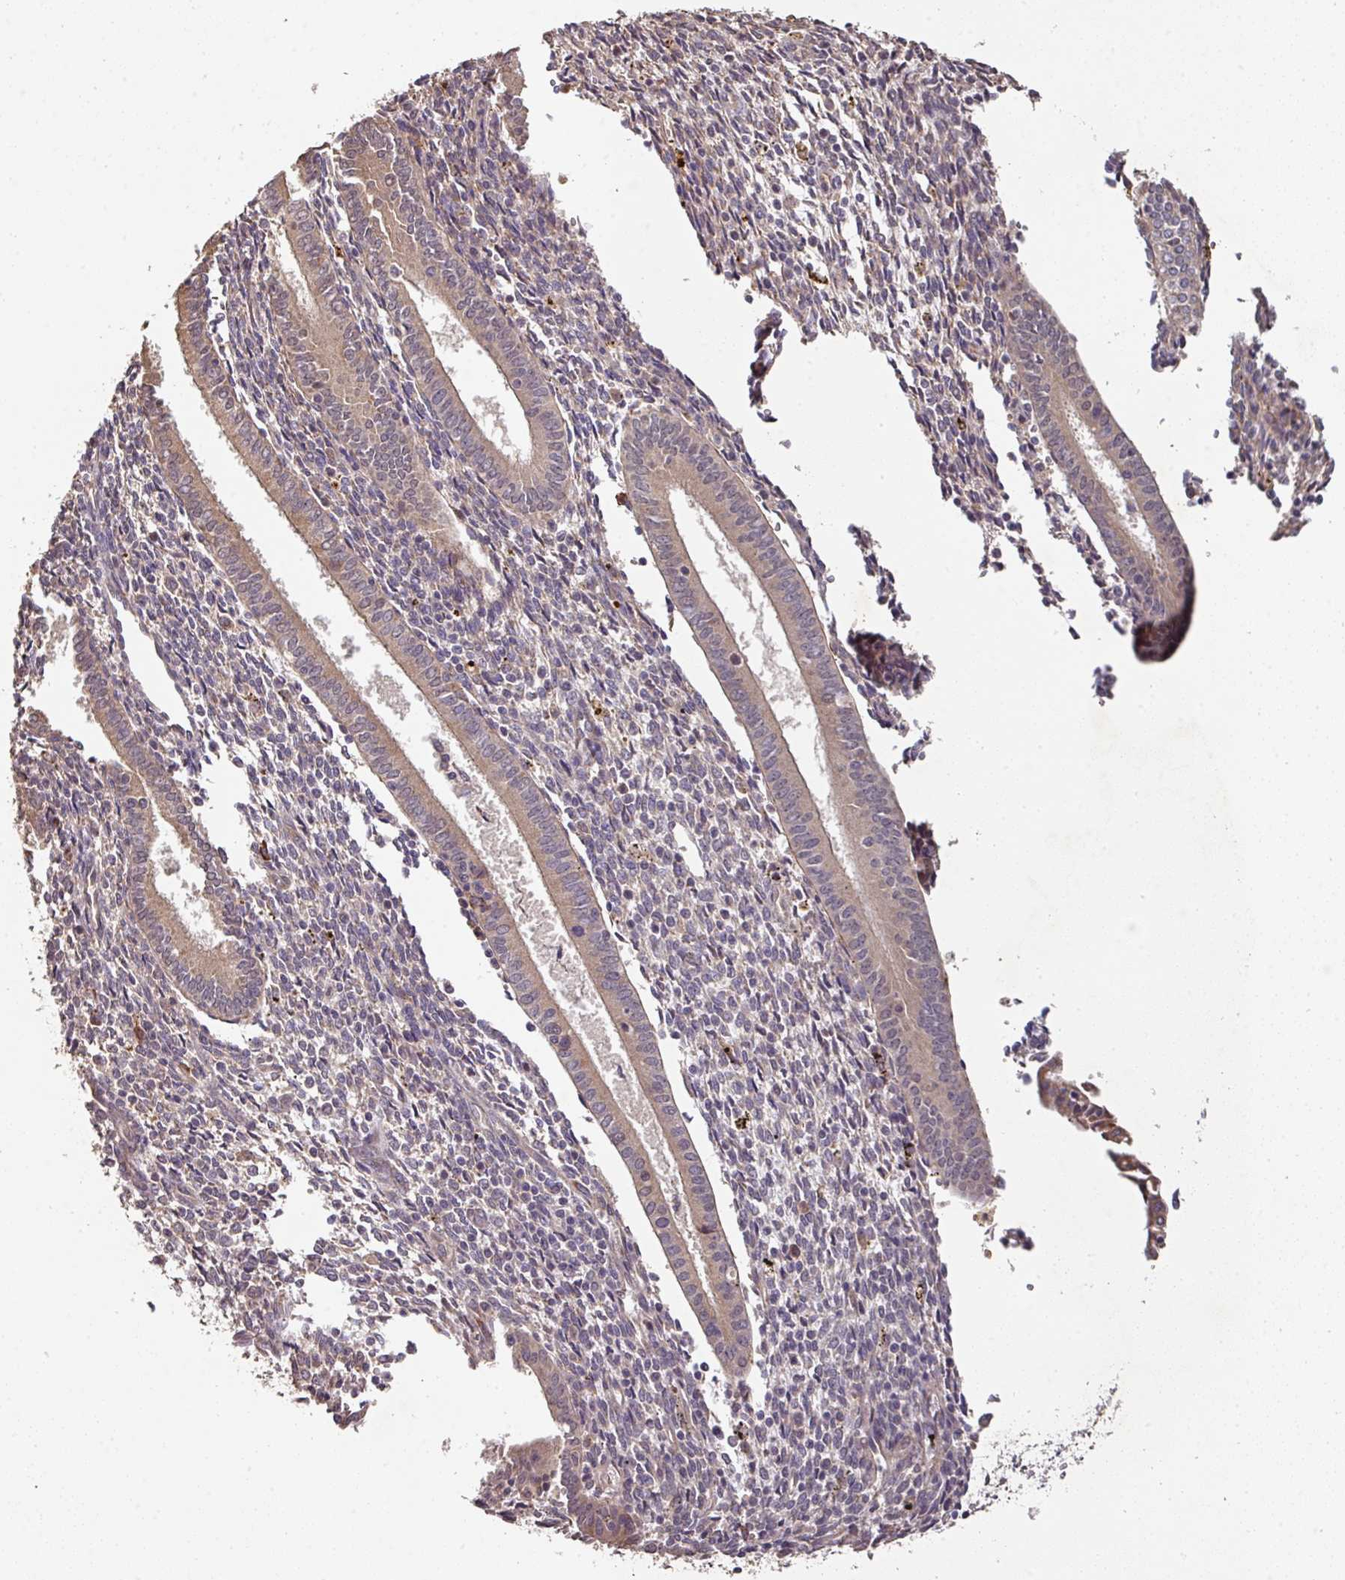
{"staining": {"intensity": "negative", "quantity": "none", "location": "none"}, "tissue": "endometrium", "cell_type": "Cells in endometrial stroma", "image_type": "normal", "snomed": [{"axis": "morphology", "description": "Normal tissue, NOS"}, {"axis": "topography", "description": "Endometrium"}], "caption": "Immunohistochemical staining of normal human endometrium shows no significant expression in cells in endometrial stroma.", "gene": "ACVR2B", "patient": {"sex": "female", "age": 41}}